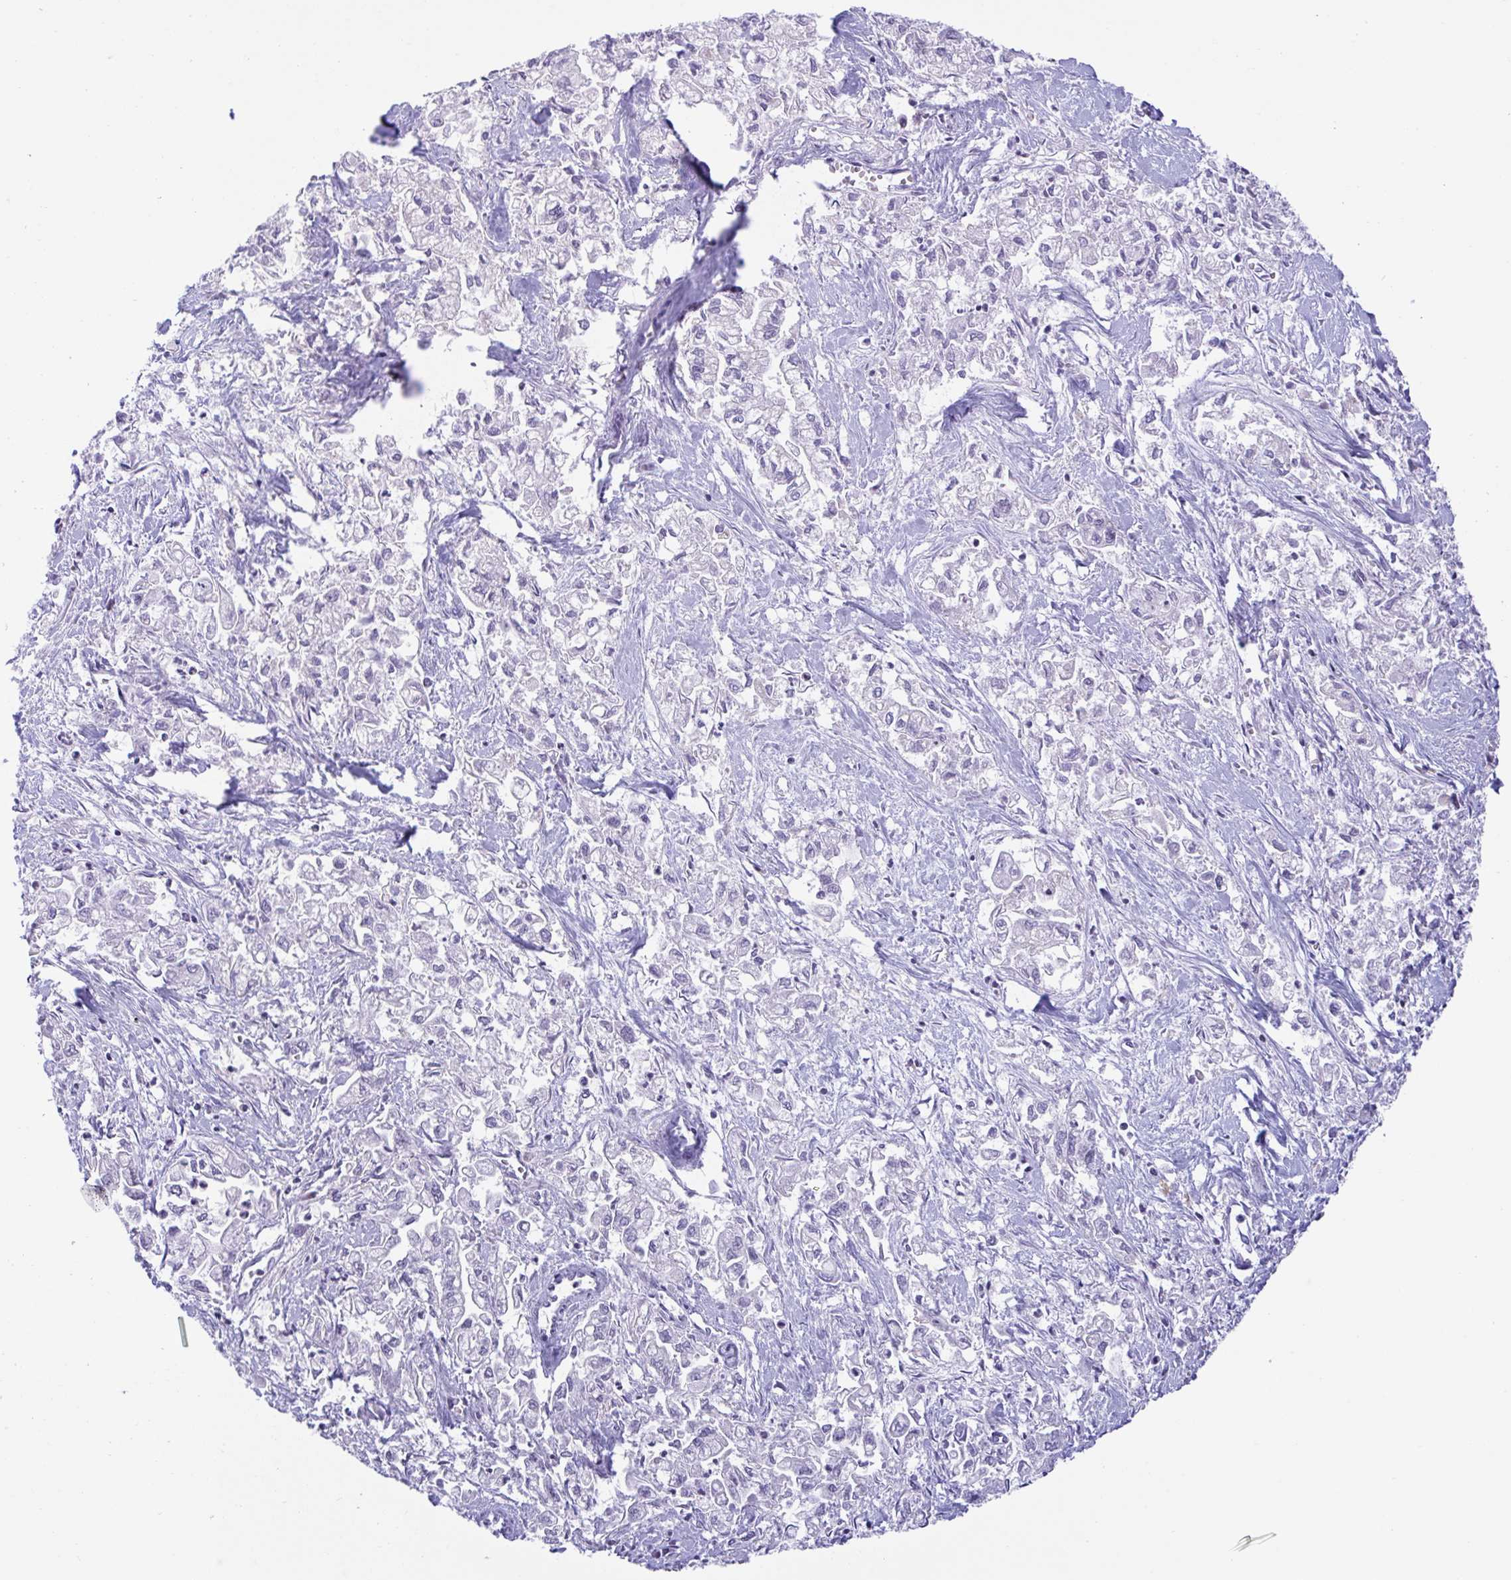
{"staining": {"intensity": "negative", "quantity": "none", "location": "none"}, "tissue": "pancreatic cancer", "cell_type": "Tumor cells", "image_type": "cancer", "snomed": [{"axis": "morphology", "description": "Adenocarcinoma, NOS"}, {"axis": "topography", "description": "Pancreas"}], "caption": "The IHC photomicrograph has no significant positivity in tumor cells of pancreatic cancer (adenocarcinoma) tissue.", "gene": "SNX11", "patient": {"sex": "male", "age": 72}}